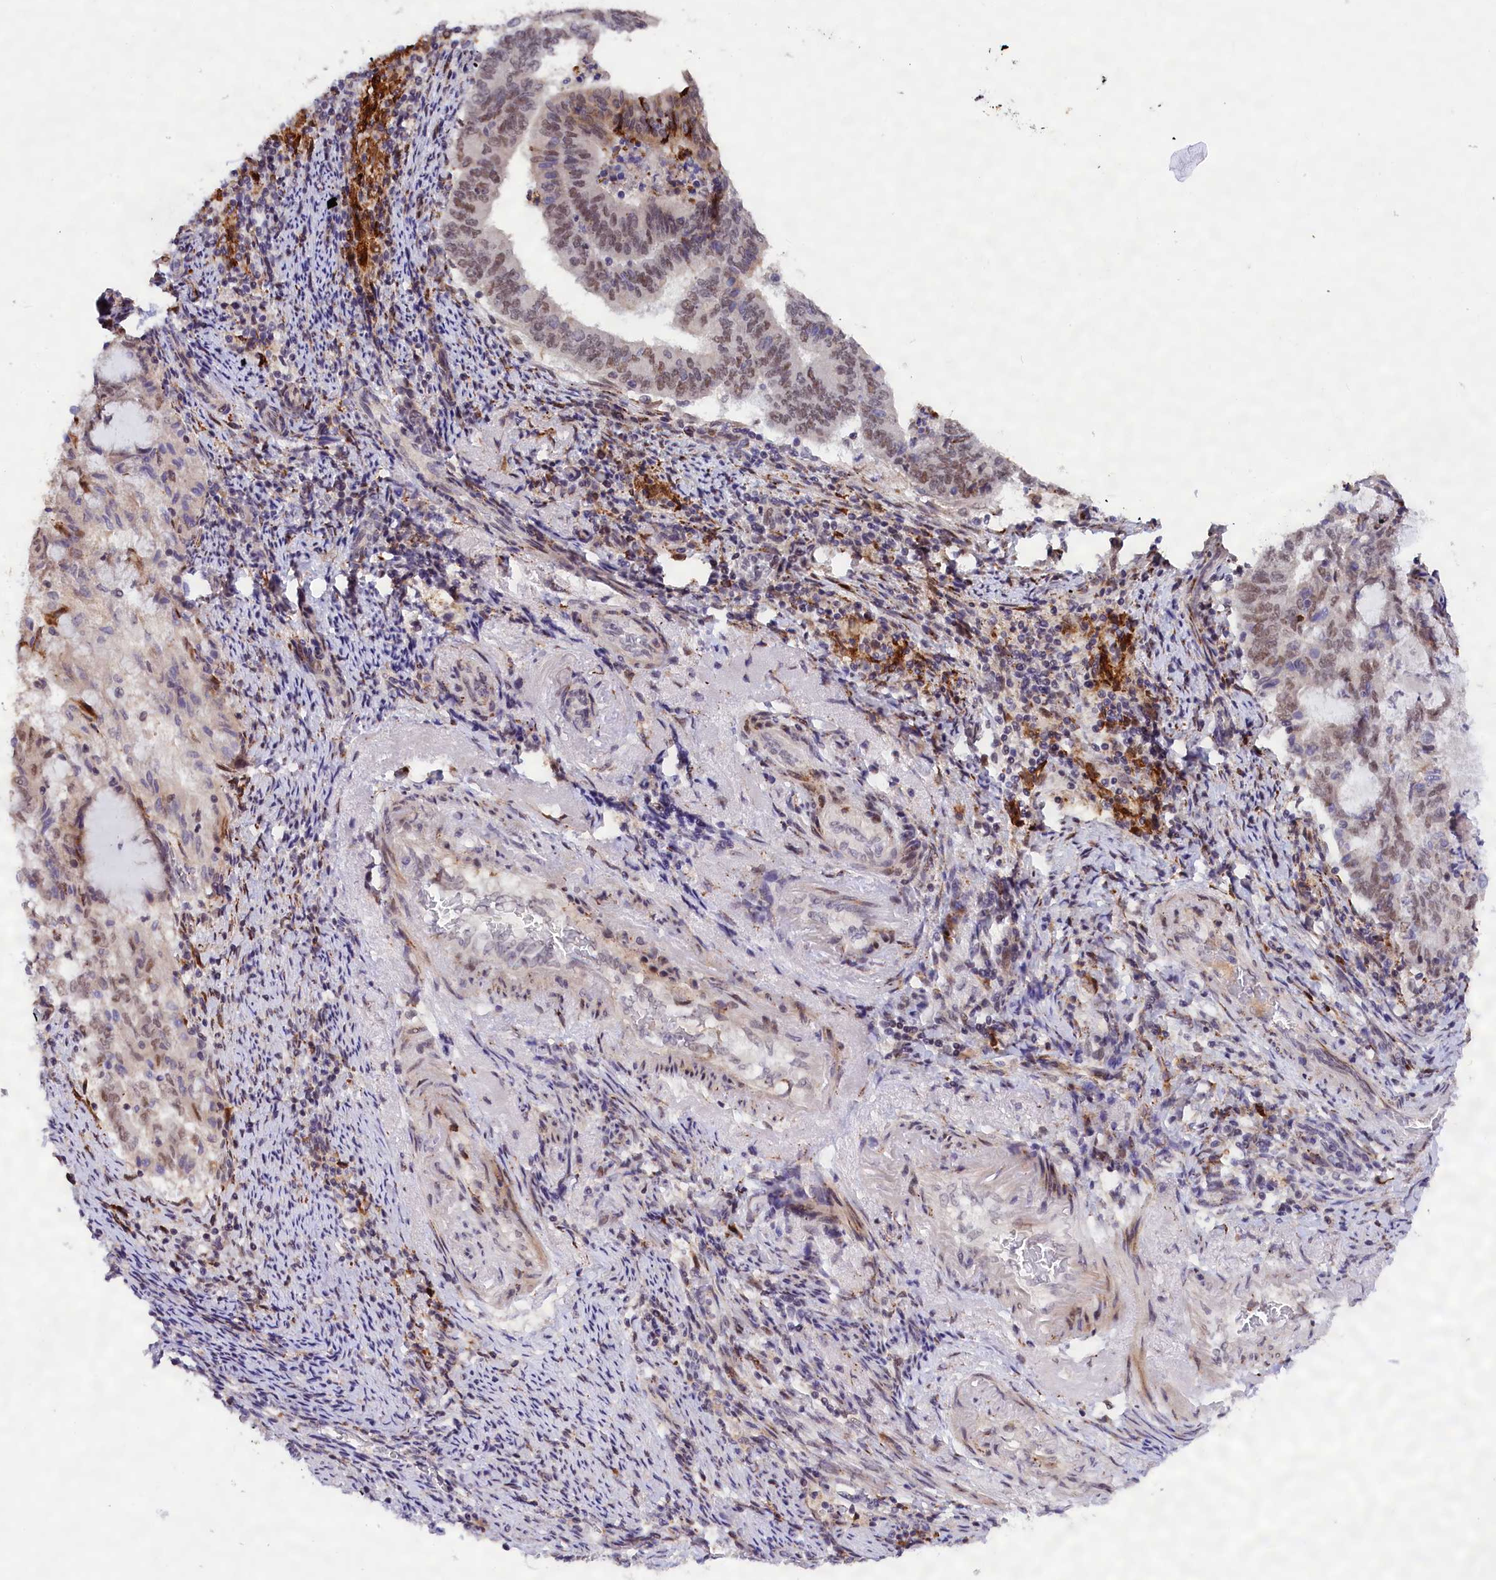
{"staining": {"intensity": "moderate", "quantity": "25%-75%", "location": "nuclear"}, "tissue": "endometrial cancer", "cell_type": "Tumor cells", "image_type": "cancer", "snomed": [{"axis": "morphology", "description": "Adenocarcinoma, NOS"}, {"axis": "topography", "description": "Endometrium"}], "caption": "A brown stain labels moderate nuclear positivity of a protein in endometrial cancer (adenocarcinoma) tumor cells.", "gene": "FBXO45", "patient": {"sex": "female", "age": 80}}